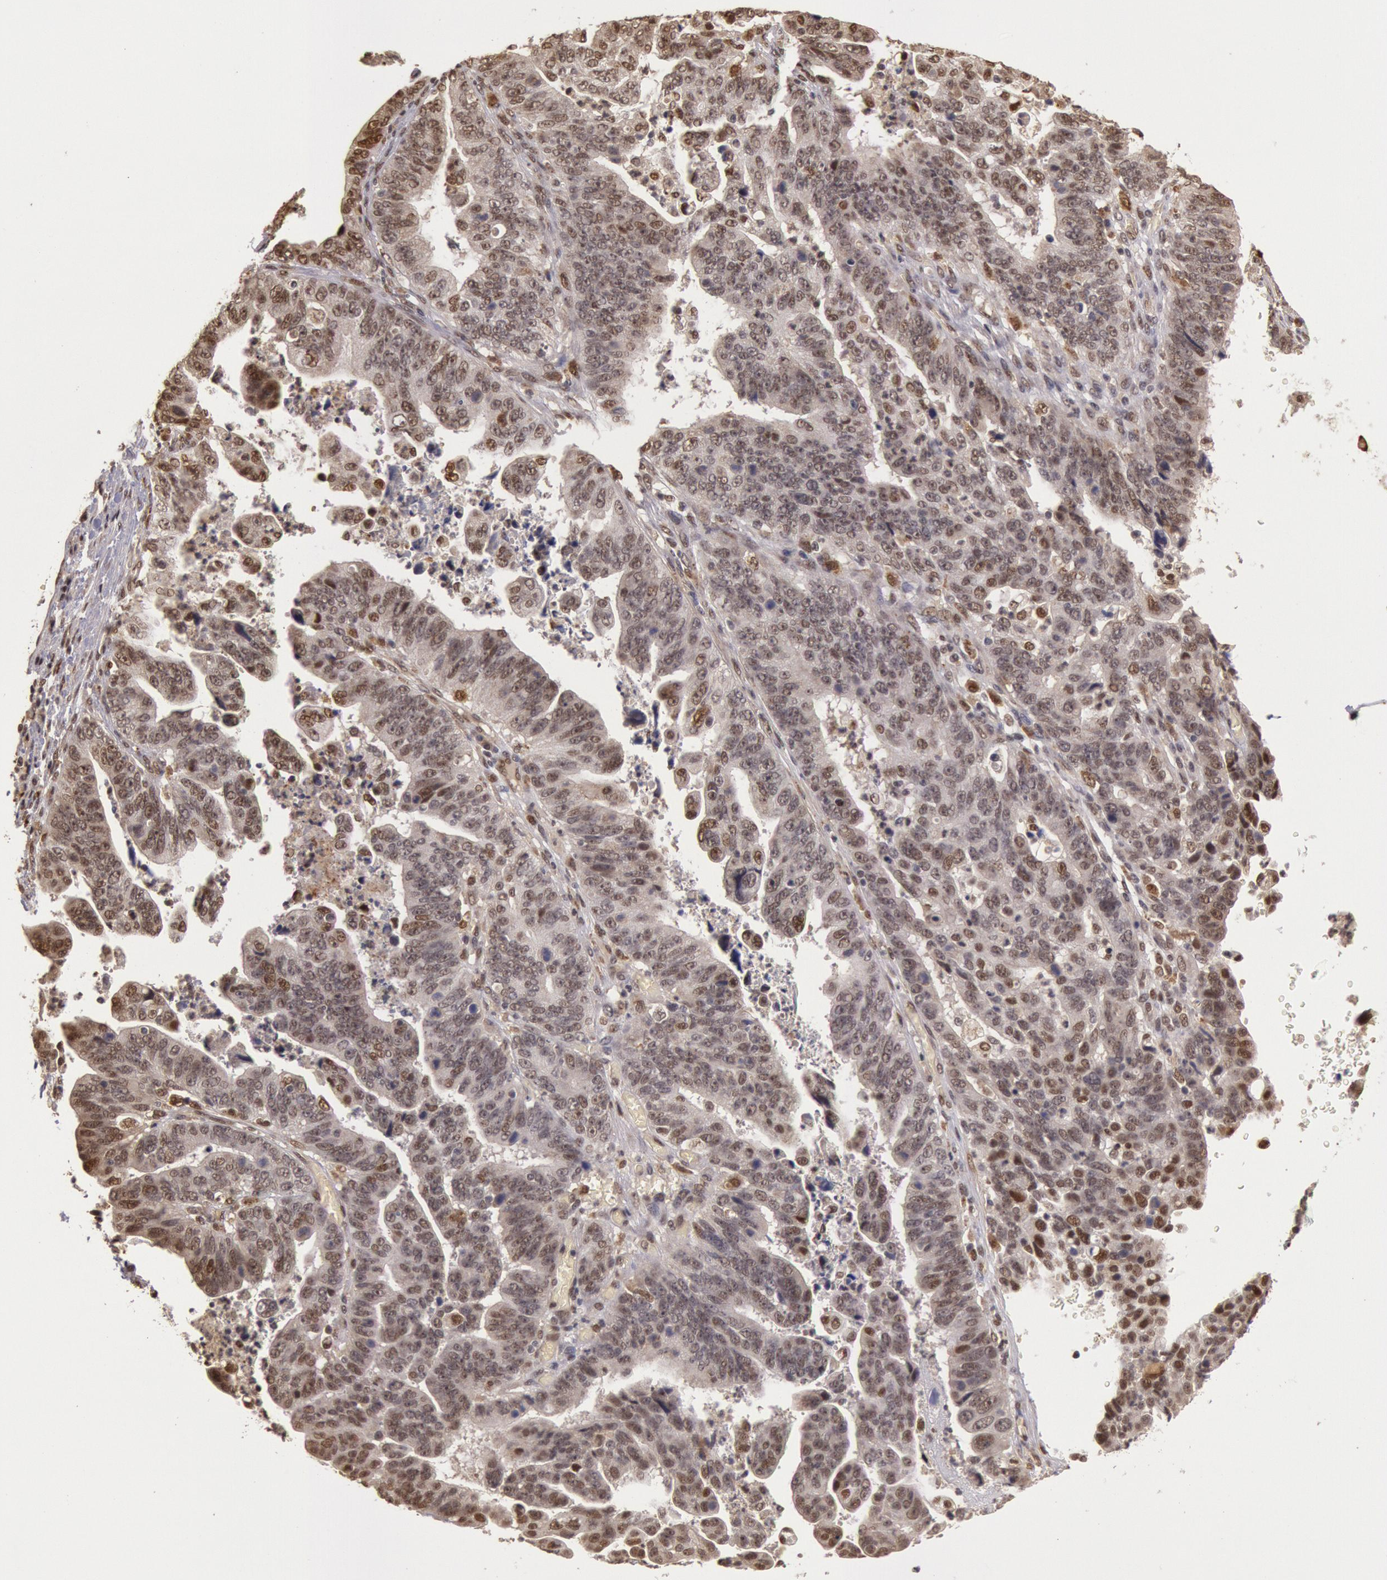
{"staining": {"intensity": "weak", "quantity": "25%-75%", "location": "nuclear"}, "tissue": "stomach cancer", "cell_type": "Tumor cells", "image_type": "cancer", "snomed": [{"axis": "morphology", "description": "Adenocarcinoma, NOS"}, {"axis": "topography", "description": "Stomach, upper"}], "caption": "Weak nuclear positivity is appreciated in approximately 25%-75% of tumor cells in stomach adenocarcinoma.", "gene": "LIG4", "patient": {"sex": "female", "age": 50}}